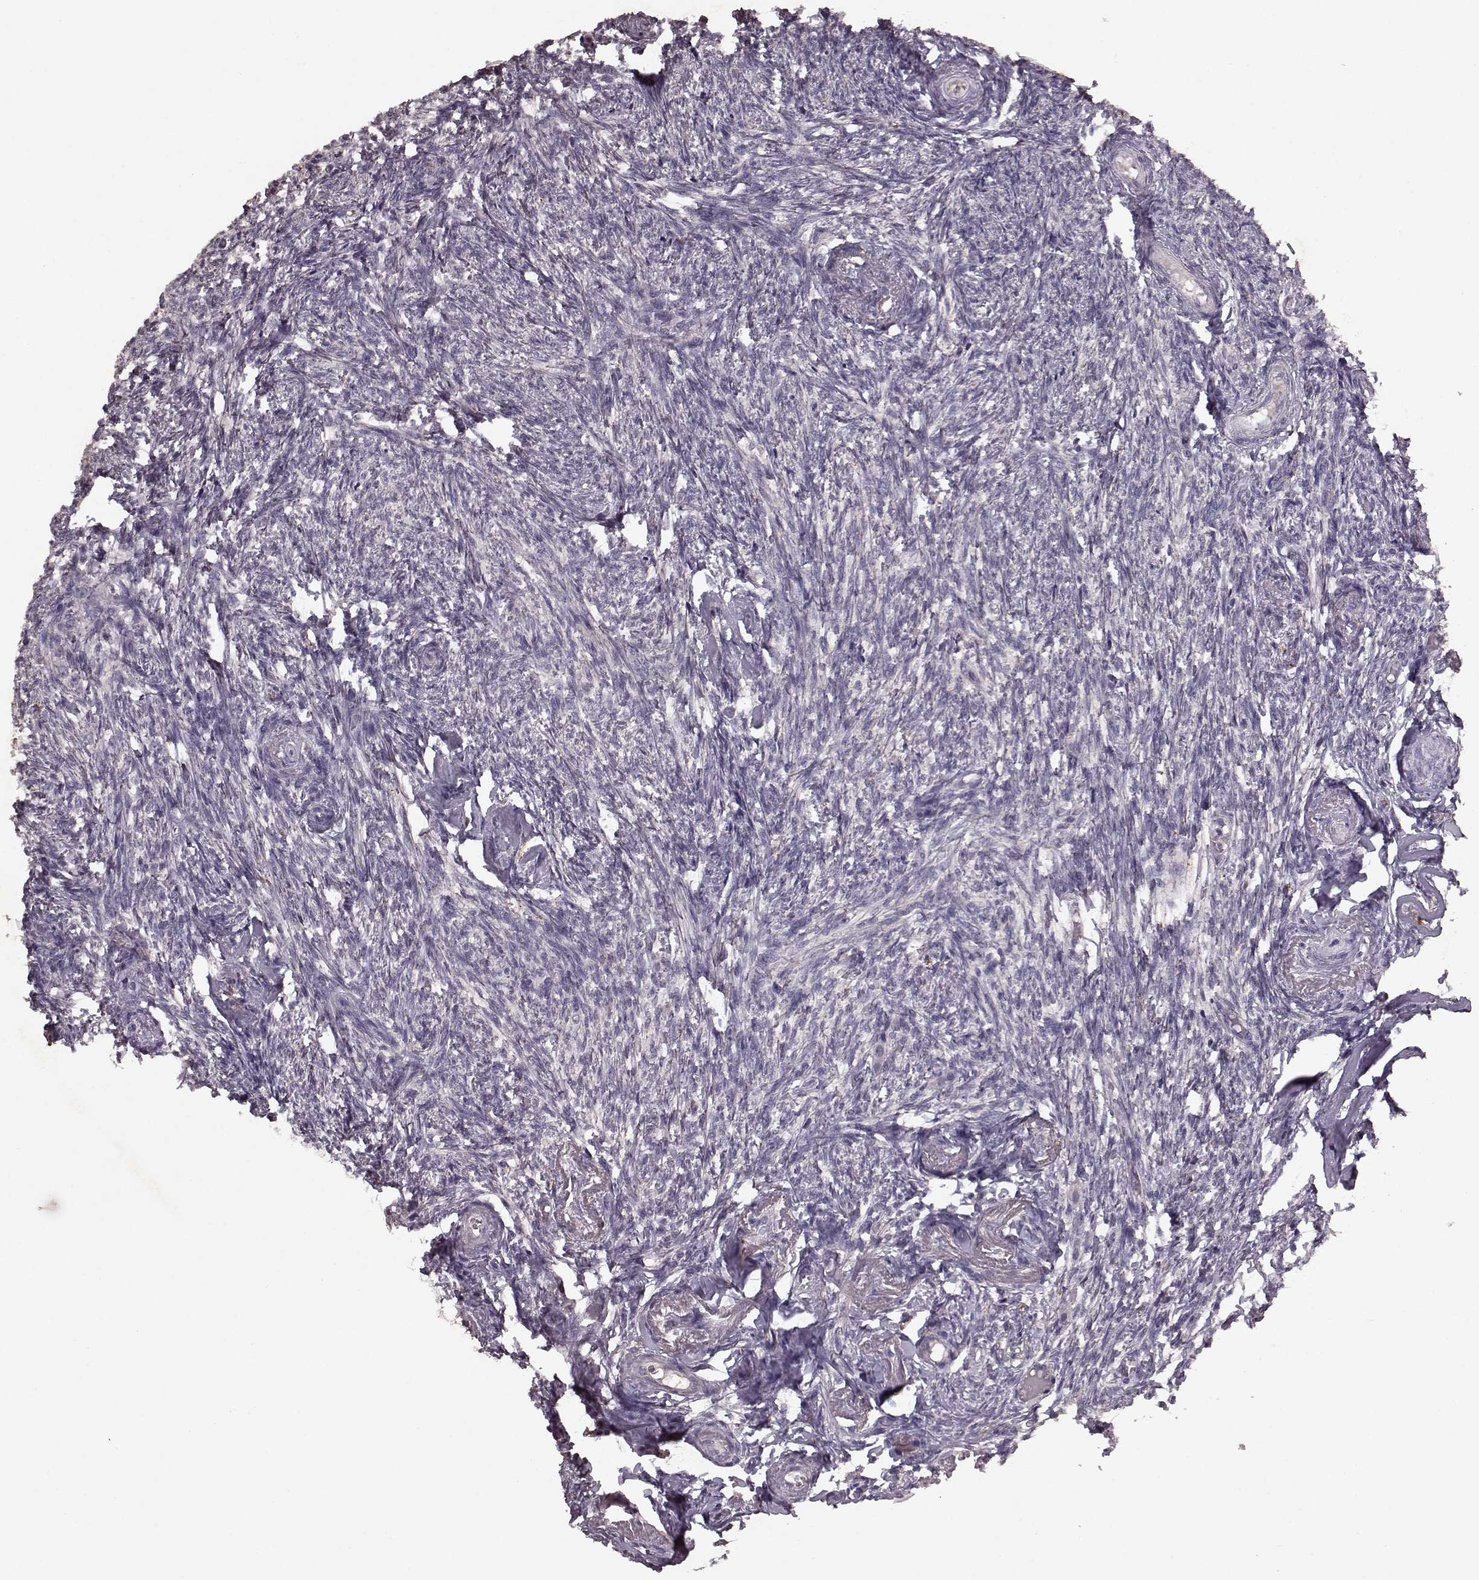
{"staining": {"intensity": "negative", "quantity": "none", "location": "none"}, "tissue": "ovary", "cell_type": "Follicle cells", "image_type": "normal", "snomed": [{"axis": "morphology", "description": "Normal tissue, NOS"}, {"axis": "topography", "description": "Ovary"}], "caption": "Immunohistochemistry (IHC) histopathology image of unremarkable human ovary stained for a protein (brown), which reveals no positivity in follicle cells. The staining is performed using DAB (3,3'-diaminobenzidine) brown chromogen with nuclei counter-stained in using hematoxylin.", "gene": "FRRS1L", "patient": {"sex": "female", "age": 72}}